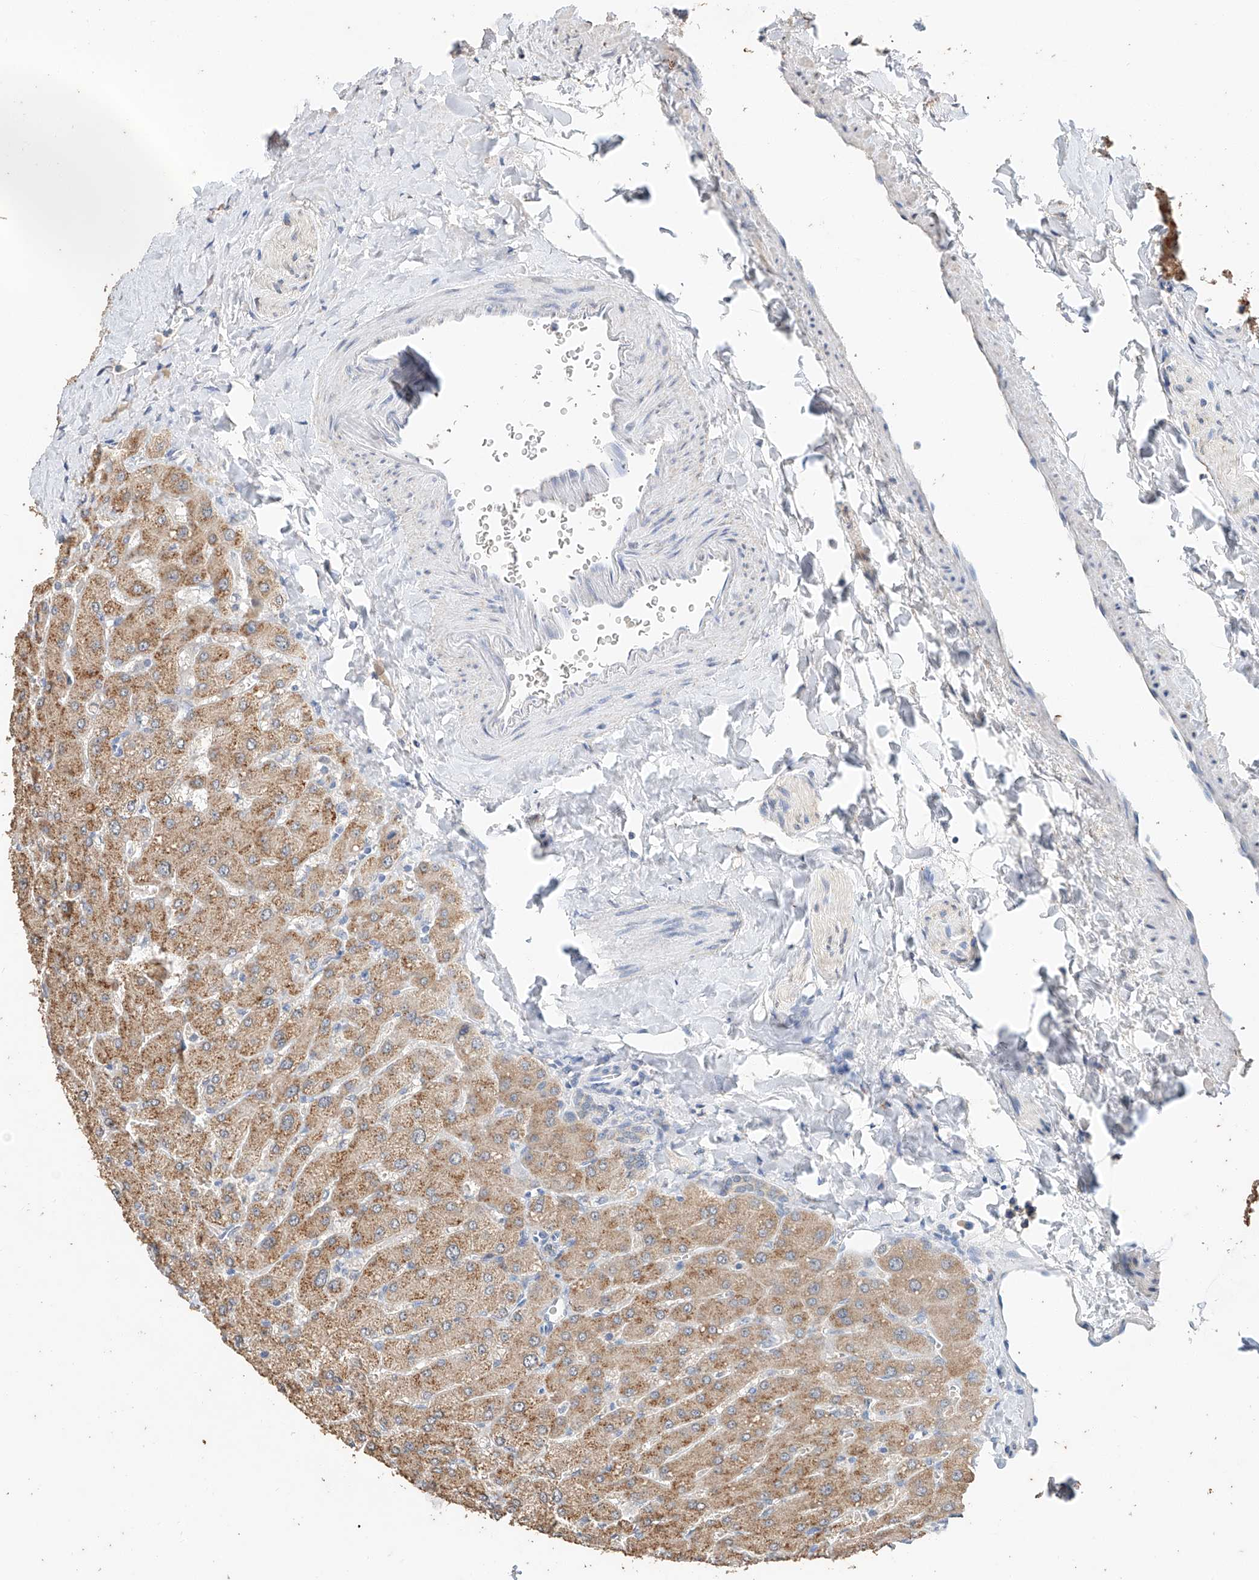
{"staining": {"intensity": "negative", "quantity": "none", "location": "none"}, "tissue": "liver", "cell_type": "Cholangiocytes", "image_type": "normal", "snomed": [{"axis": "morphology", "description": "Normal tissue, NOS"}, {"axis": "topography", "description": "Liver"}], "caption": "Image shows no protein positivity in cholangiocytes of normal liver. (Brightfield microscopy of DAB immunohistochemistry at high magnification).", "gene": "CERS4", "patient": {"sex": "male", "age": 55}}